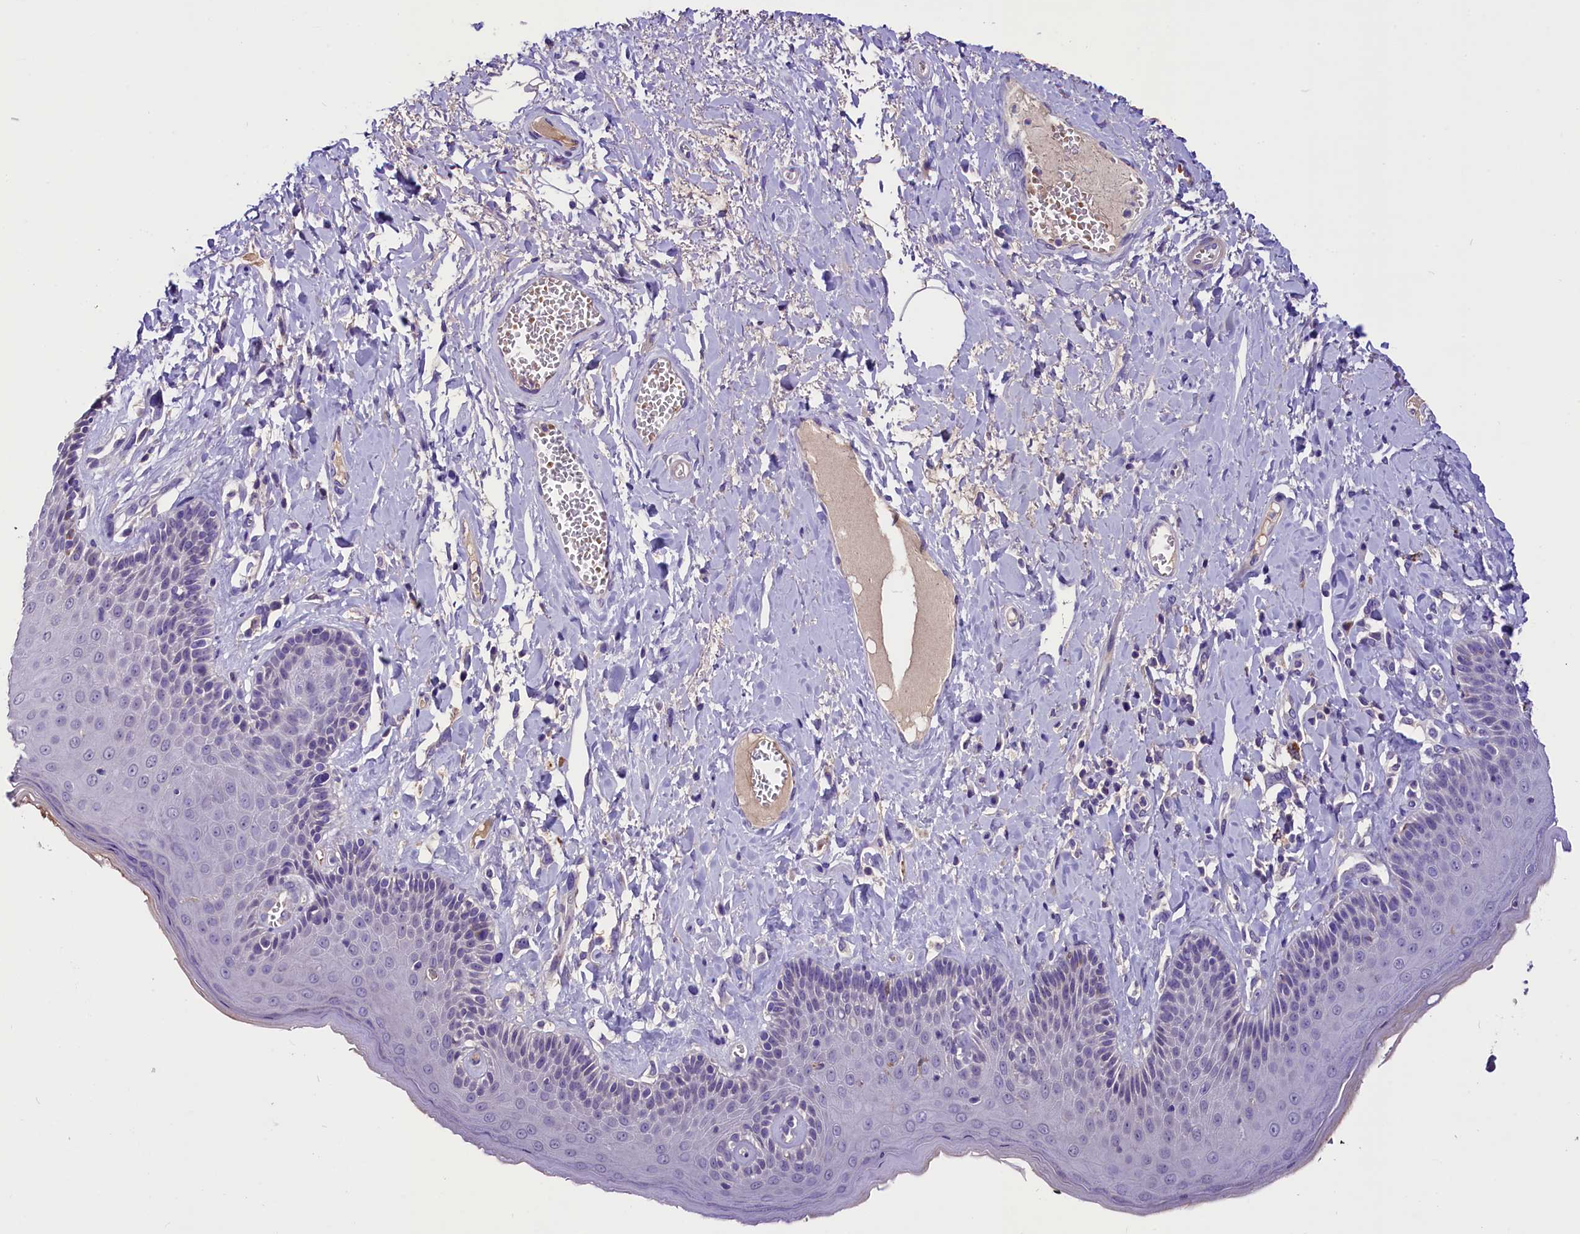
{"staining": {"intensity": "negative", "quantity": "none", "location": "none"}, "tissue": "skin", "cell_type": "Epidermal cells", "image_type": "normal", "snomed": [{"axis": "morphology", "description": "Normal tissue, NOS"}, {"axis": "topography", "description": "Anal"}], "caption": "DAB immunohistochemical staining of normal human skin reveals no significant staining in epidermal cells.", "gene": "MEX3B", "patient": {"sex": "male", "age": 69}}